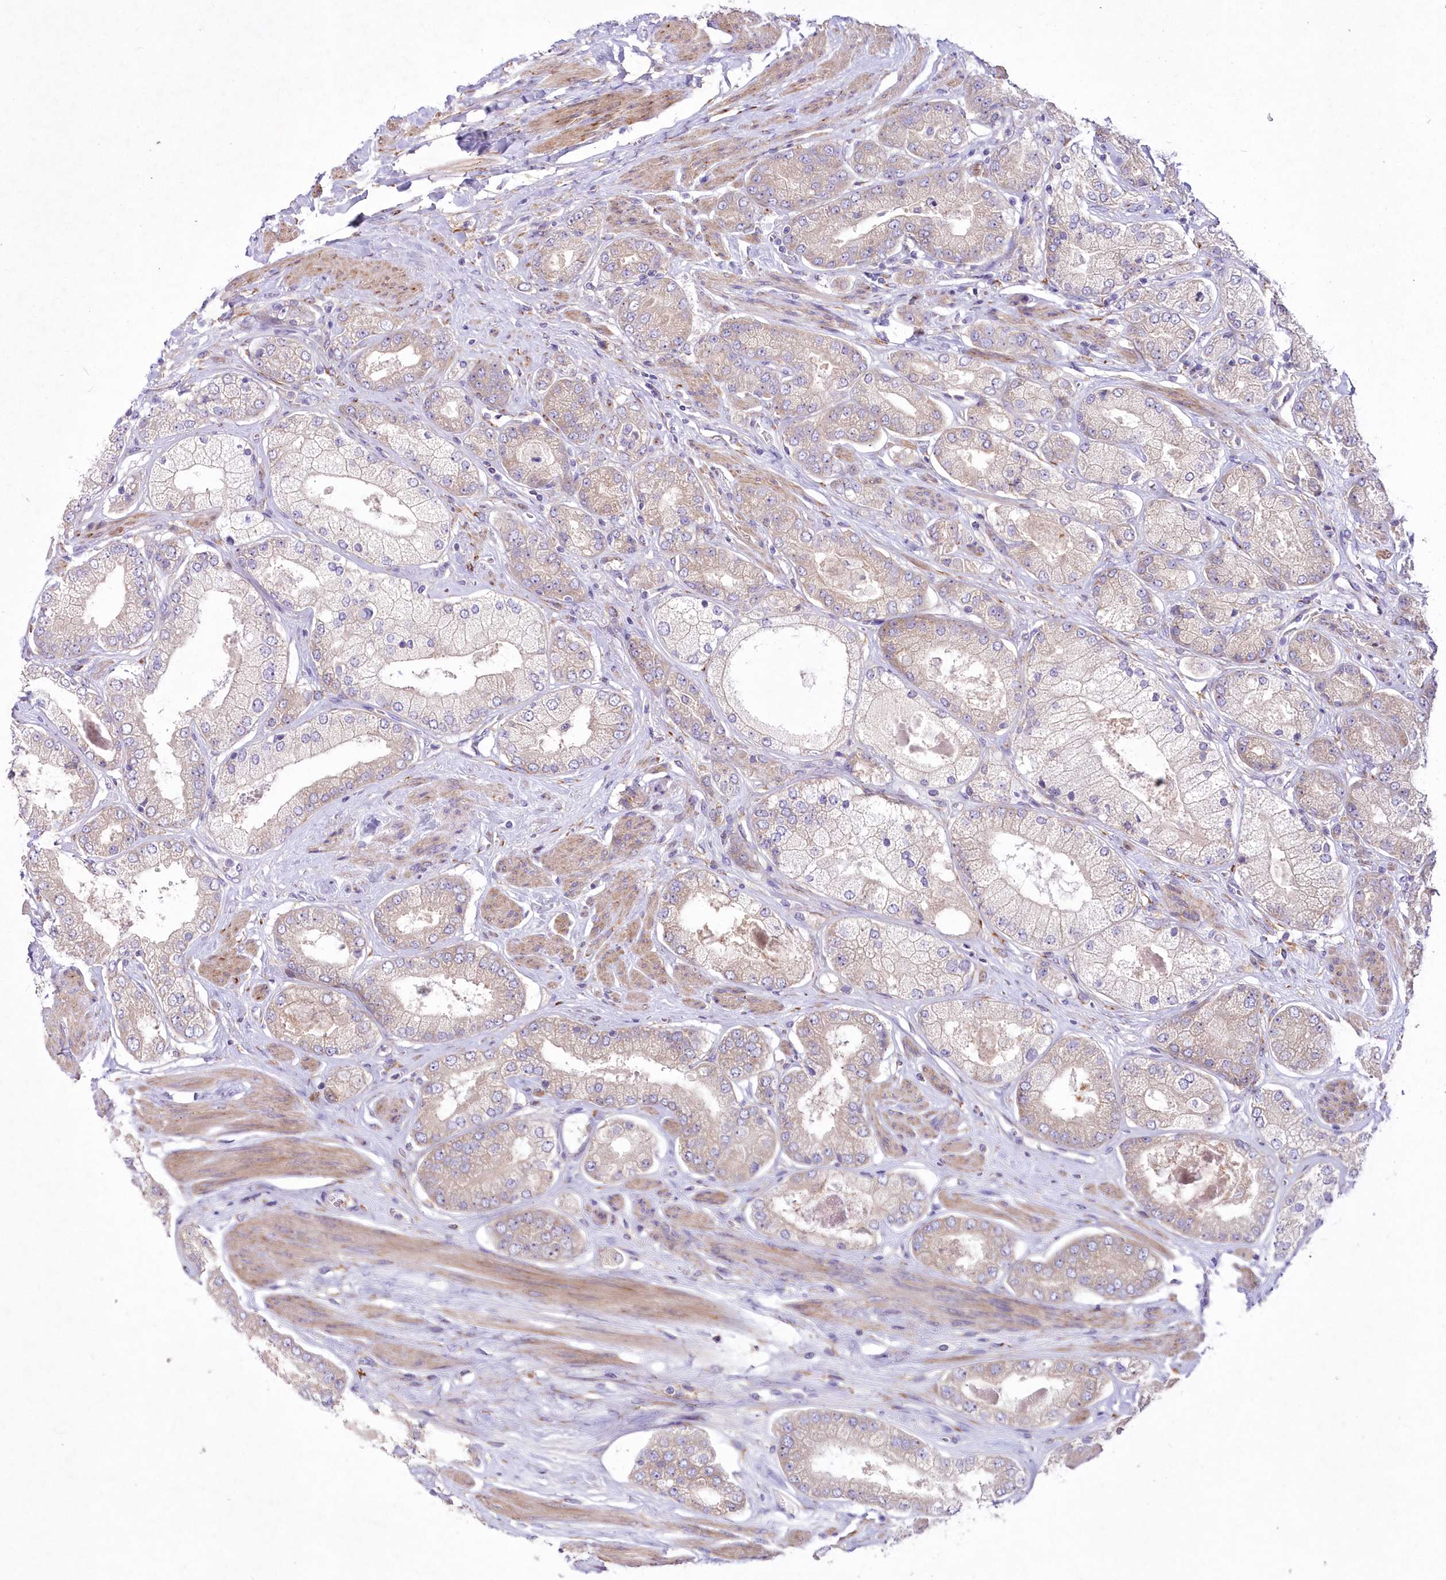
{"staining": {"intensity": "weak", "quantity": "<25%", "location": "cytoplasmic/membranous"}, "tissue": "prostate cancer", "cell_type": "Tumor cells", "image_type": "cancer", "snomed": [{"axis": "morphology", "description": "Adenocarcinoma, High grade"}, {"axis": "topography", "description": "Prostate"}], "caption": "Human high-grade adenocarcinoma (prostate) stained for a protein using immunohistochemistry demonstrates no staining in tumor cells.", "gene": "ARFGEF3", "patient": {"sex": "male", "age": 58}}